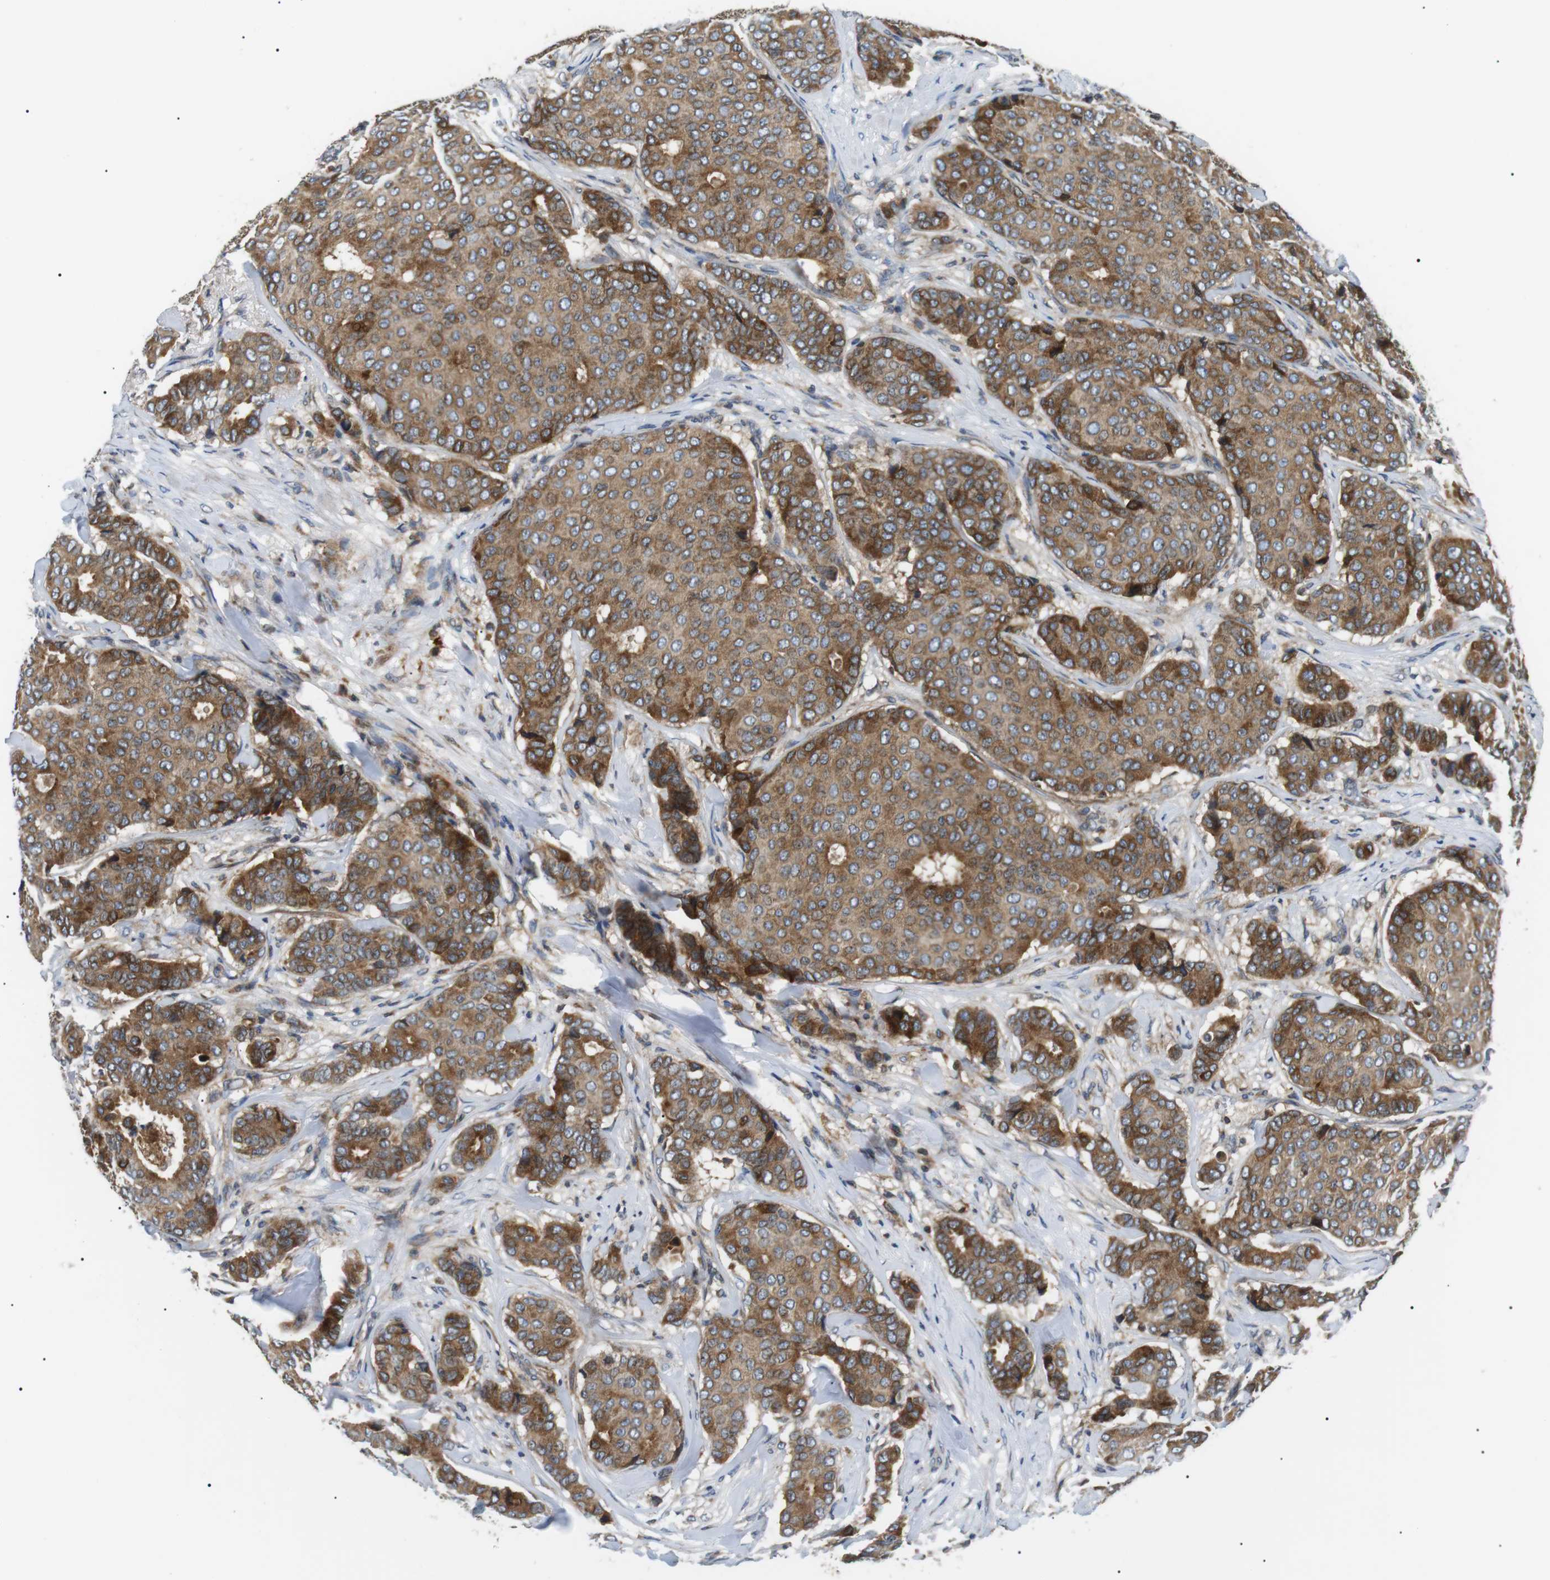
{"staining": {"intensity": "moderate", "quantity": ">75%", "location": "cytoplasmic/membranous"}, "tissue": "breast cancer", "cell_type": "Tumor cells", "image_type": "cancer", "snomed": [{"axis": "morphology", "description": "Duct carcinoma"}, {"axis": "topography", "description": "Breast"}], "caption": "There is medium levels of moderate cytoplasmic/membranous positivity in tumor cells of breast cancer, as demonstrated by immunohistochemical staining (brown color).", "gene": "RAB9A", "patient": {"sex": "female", "age": 75}}